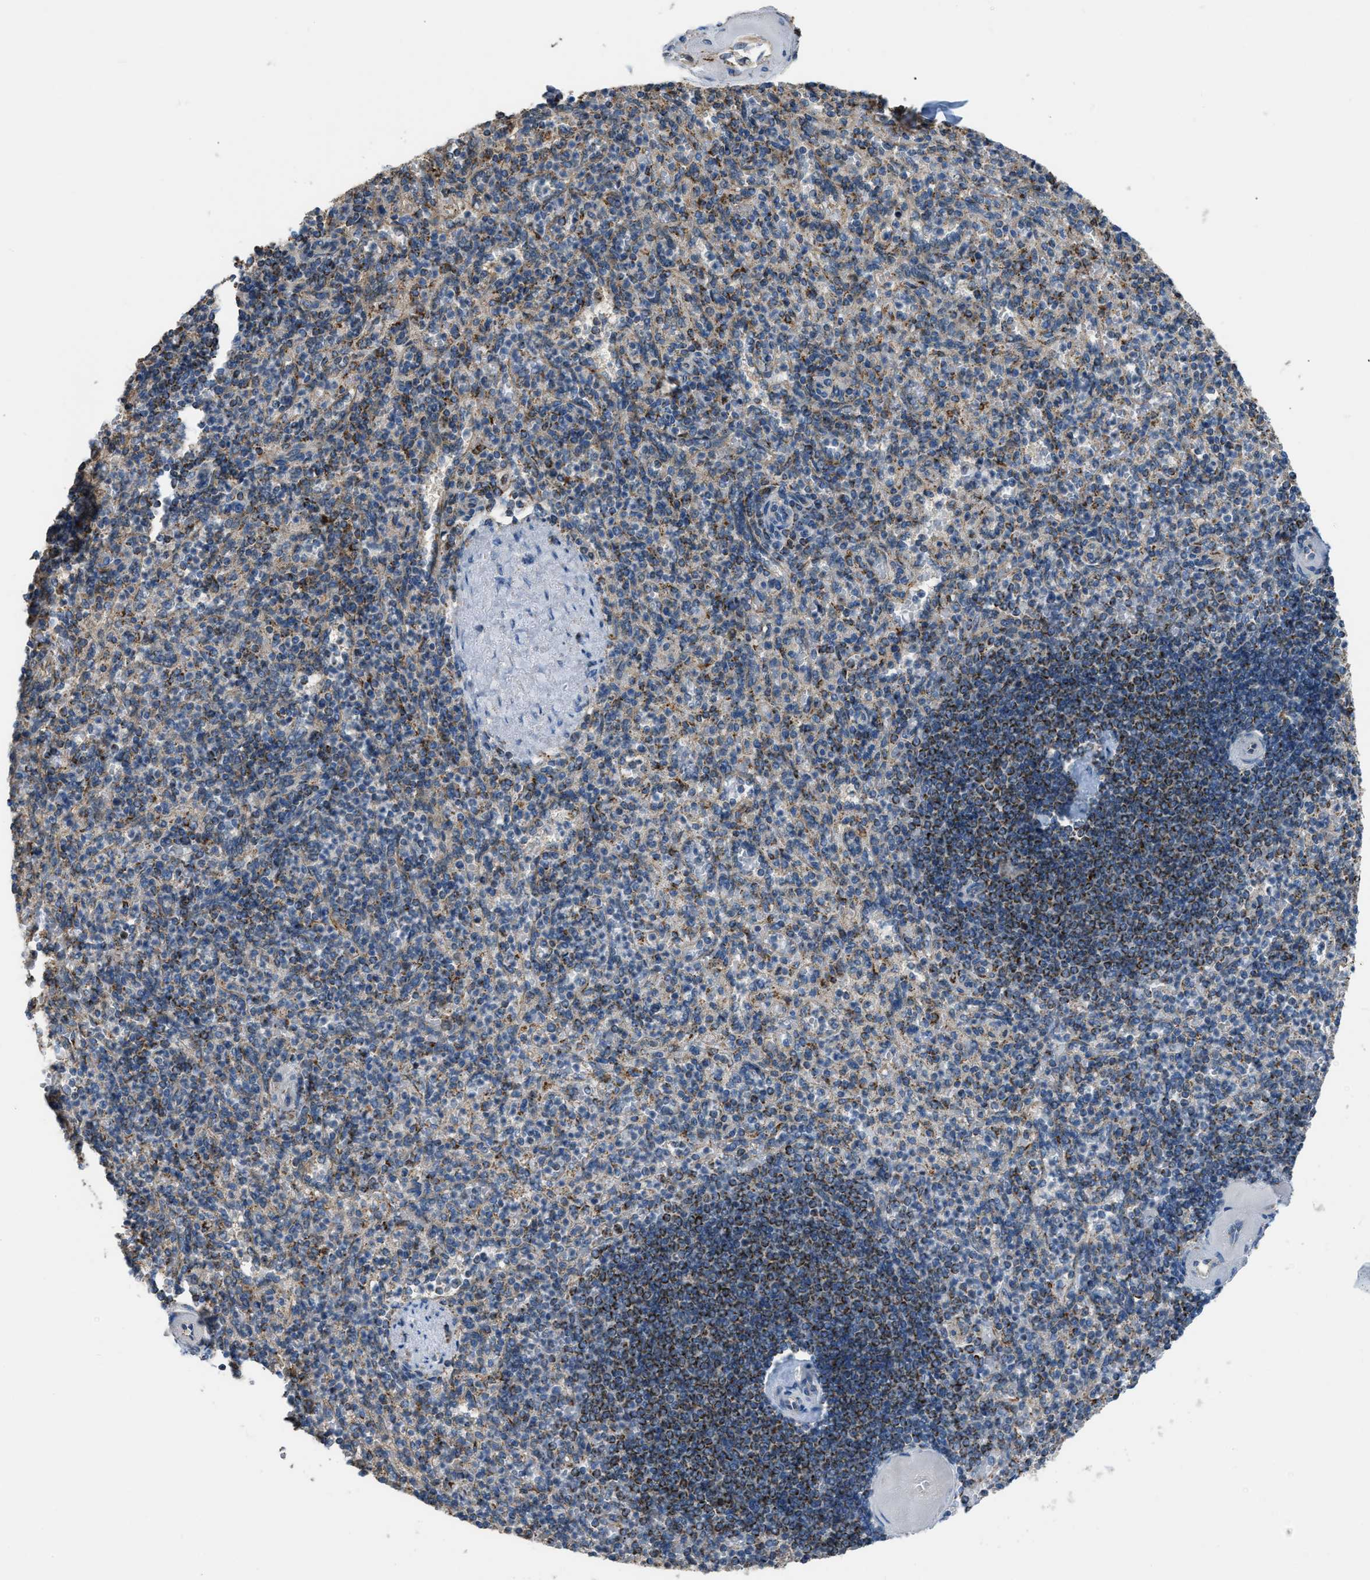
{"staining": {"intensity": "weak", "quantity": "25%-75%", "location": "cytoplasmic/membranous"}, "tissue": "spleen", "cell_type": "Cells in red pulp", "image_type": "normal", "snomed": [{"axis": "morphology", "description": "Normal tissue, NOS"}, {"axis": "topography", "description": "Spleen"}], "caption": "Weak cytoplasmic/membranous expression is identified in about 25%-75% of cells in red pulp in unremarkable spleen. Nuclei are stained in blue.", "gene": "ETFB", "patient": {"sex": "female", "age": 74}}